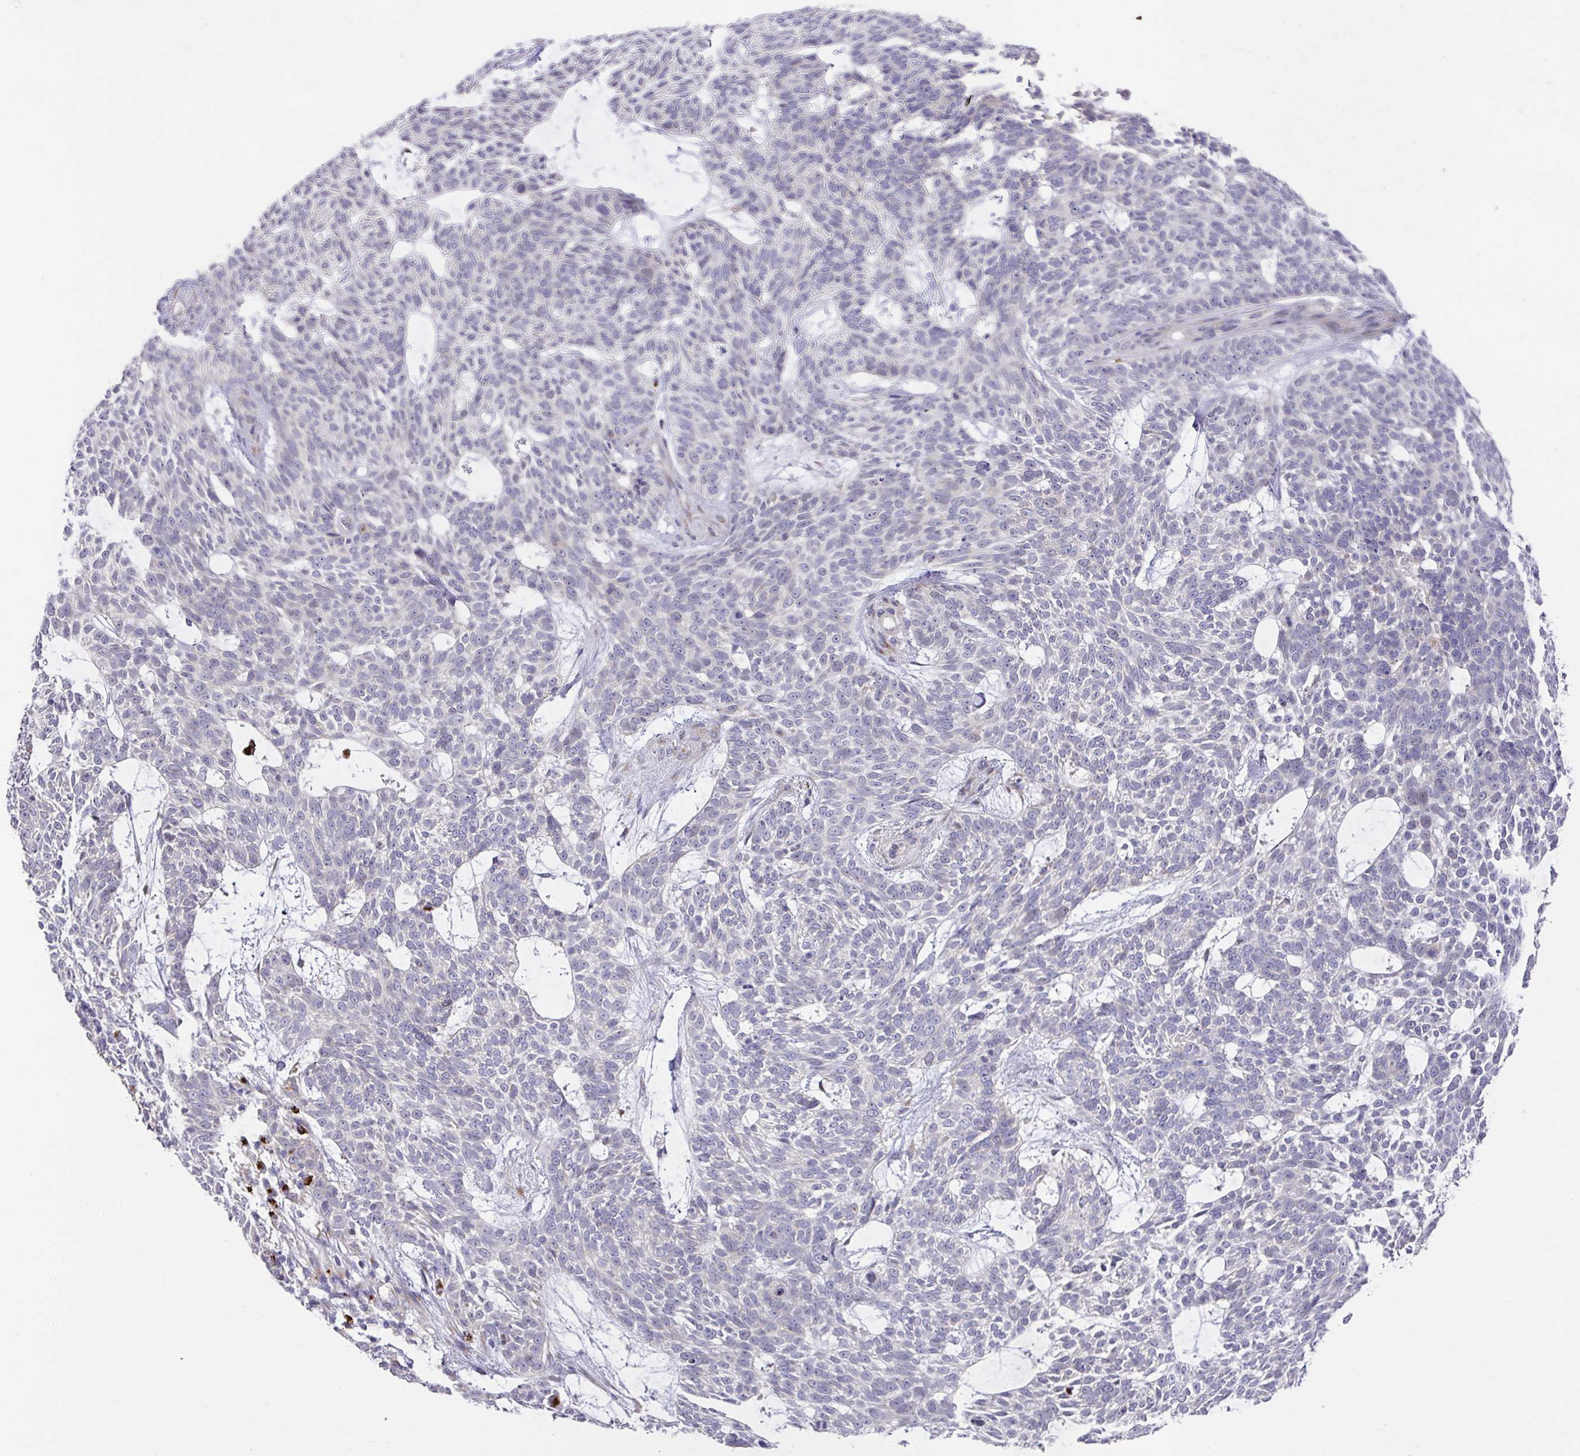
{"staining": {"intensity": "negative", "quantity": "none", "location": "none"}, "tissue": "skin cancer", "cell_type": "Tumor cells", "image_type": "cancer", "snomed": [{"axis": "morphology", "description": "Basal cell carcinoma"}, {"axis": "topography", "description": "Skin"}], "caption": "Human skin cancer stained for a protein using IHC shows no expression in tumor cells.", "gene": "TARM1", "patient": {"sex": "male", "age": 75}}